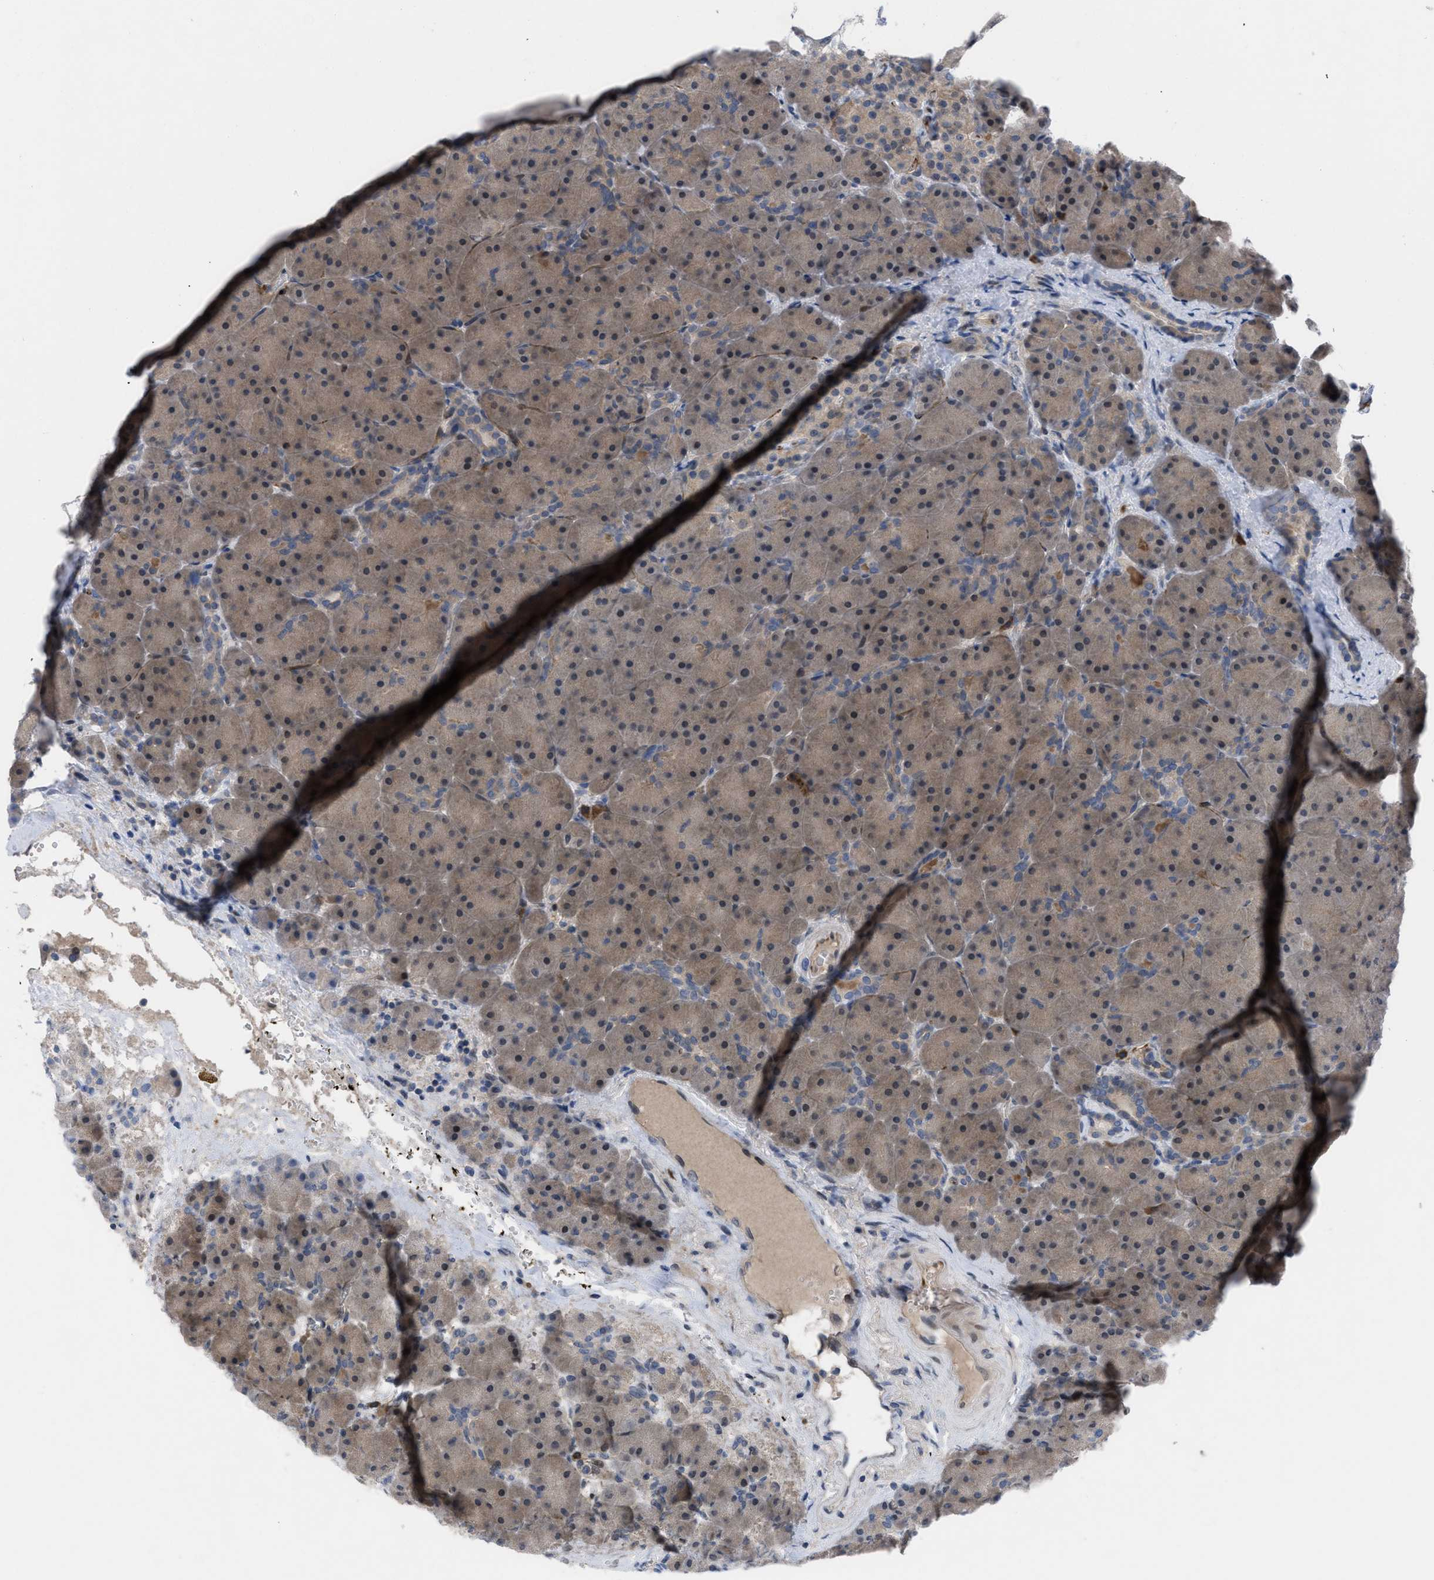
{"staining": {"intensity": "moderate", "quantity": "25%-75%", "location": "cytoplasmic/membranous"}, "tissue": "pancreas", "cell_type": "Exocrine glandular cells", "image_type": "normal", "snomed": [{"axis": "morphology", "description": "Normal tissue, NOS"}, {"axis": "topography", "description": "Pancreas"}], "caption": "The photomicrograph reveals immunohistochemical staining of benign pancreas. There is moderate cytoplasmic/membranous positivity is seen in about 25%-75% of exocrine glandular cells. The staining was performed using DAB (3,3'-diaminobenzidine), with brown indicating positive protein expression. Nuclei are stained blue with hematoxylin.", "gene": "IL17RE", "patient": {"sex": "male", "age": 66}}